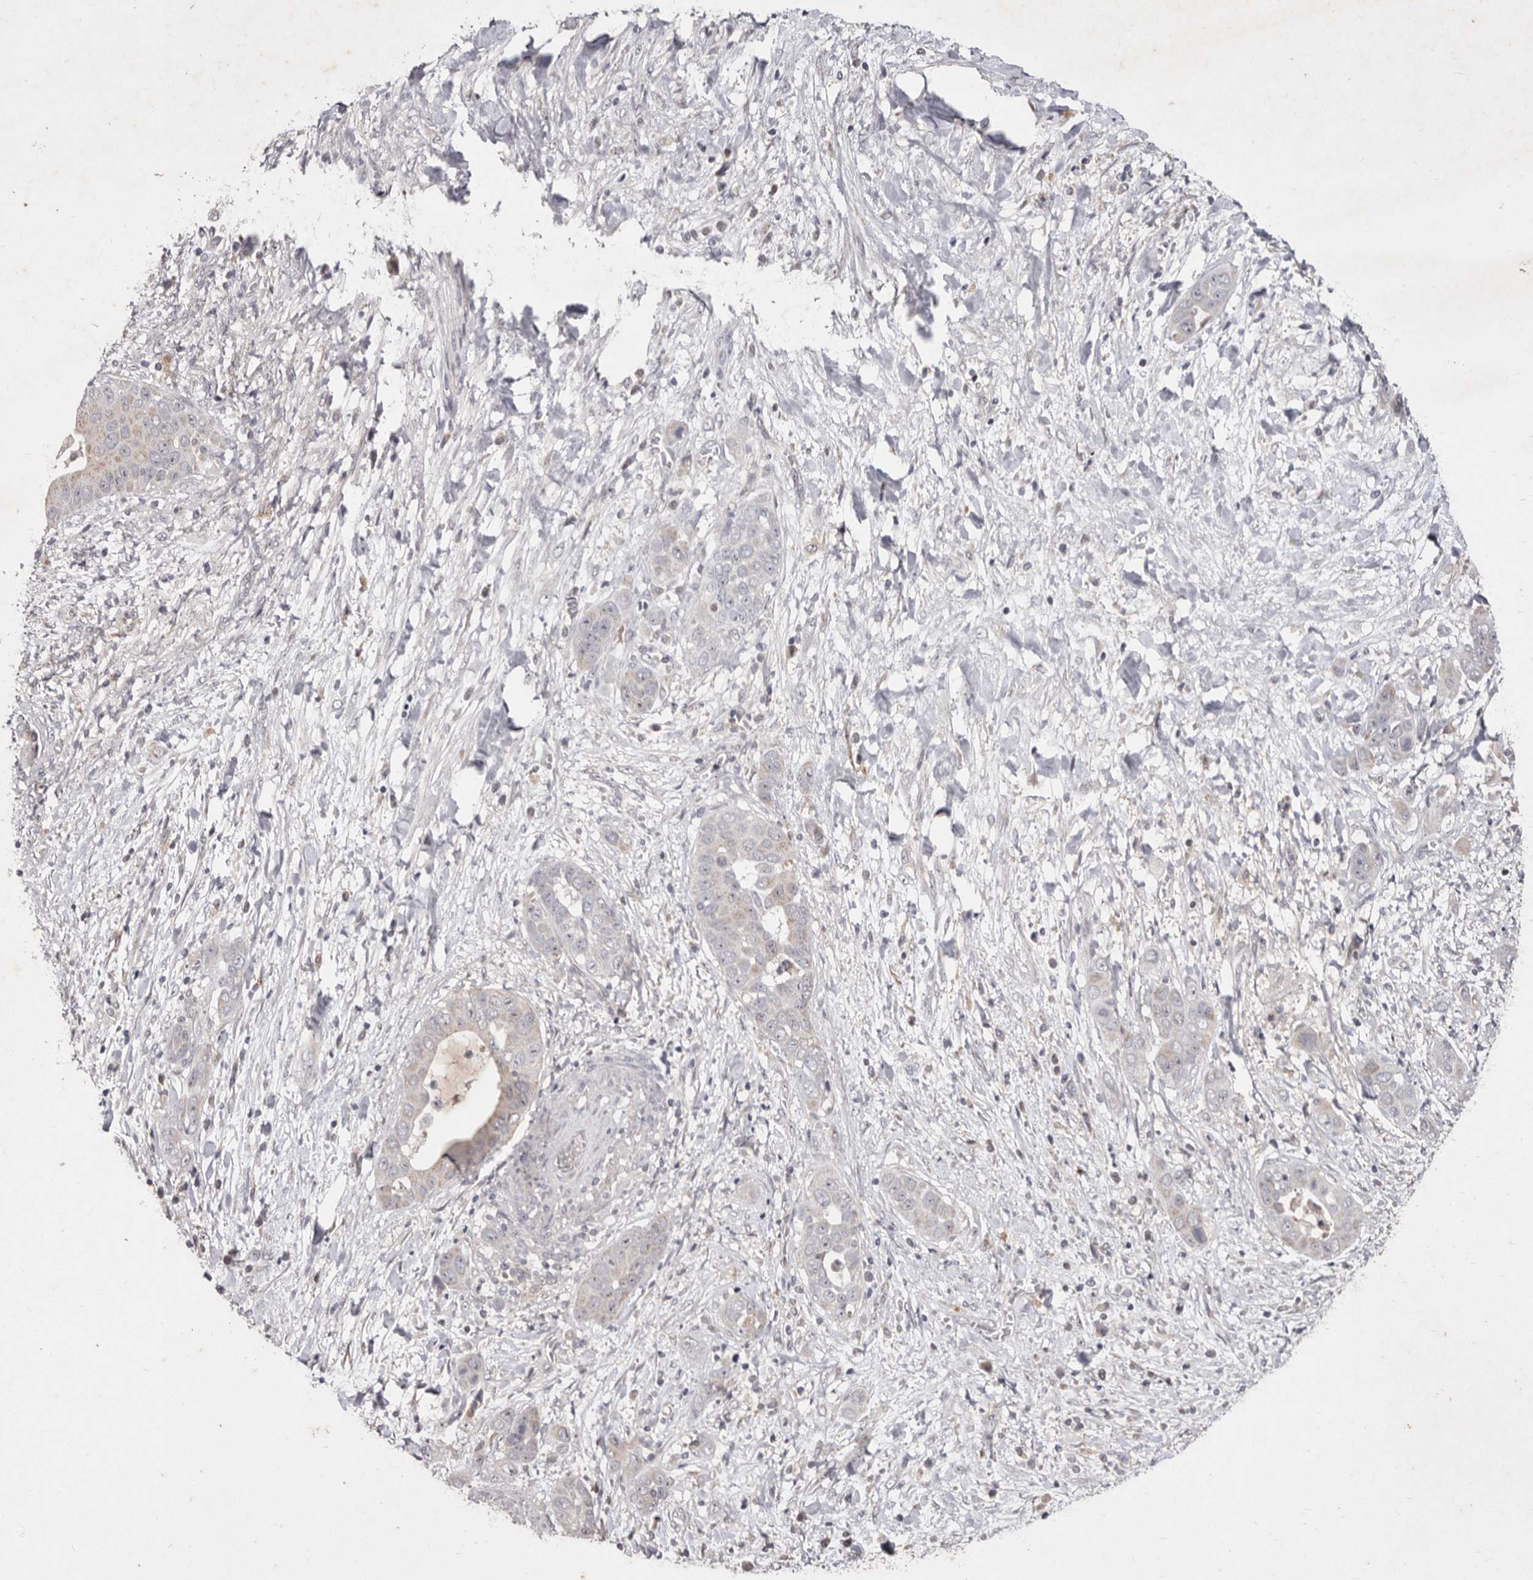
{"staining": {"intensity": "negative", "quantity": "none", "location": "none"}, "tissue": "liver cancer", "cell_type": "Tumor cells", "image_type": "cancer", "snomed": [{"axis": "morphology", "description": "Cholangiocarcinoma"}, {"axis": "topography", "description": "Liver"}], "caption": "There is no significant staining in tumor cells of liver cancer (cholangiocarcinoma).", "gene": "FLAD1", "patient": {"sex": "female", "age": 52}}